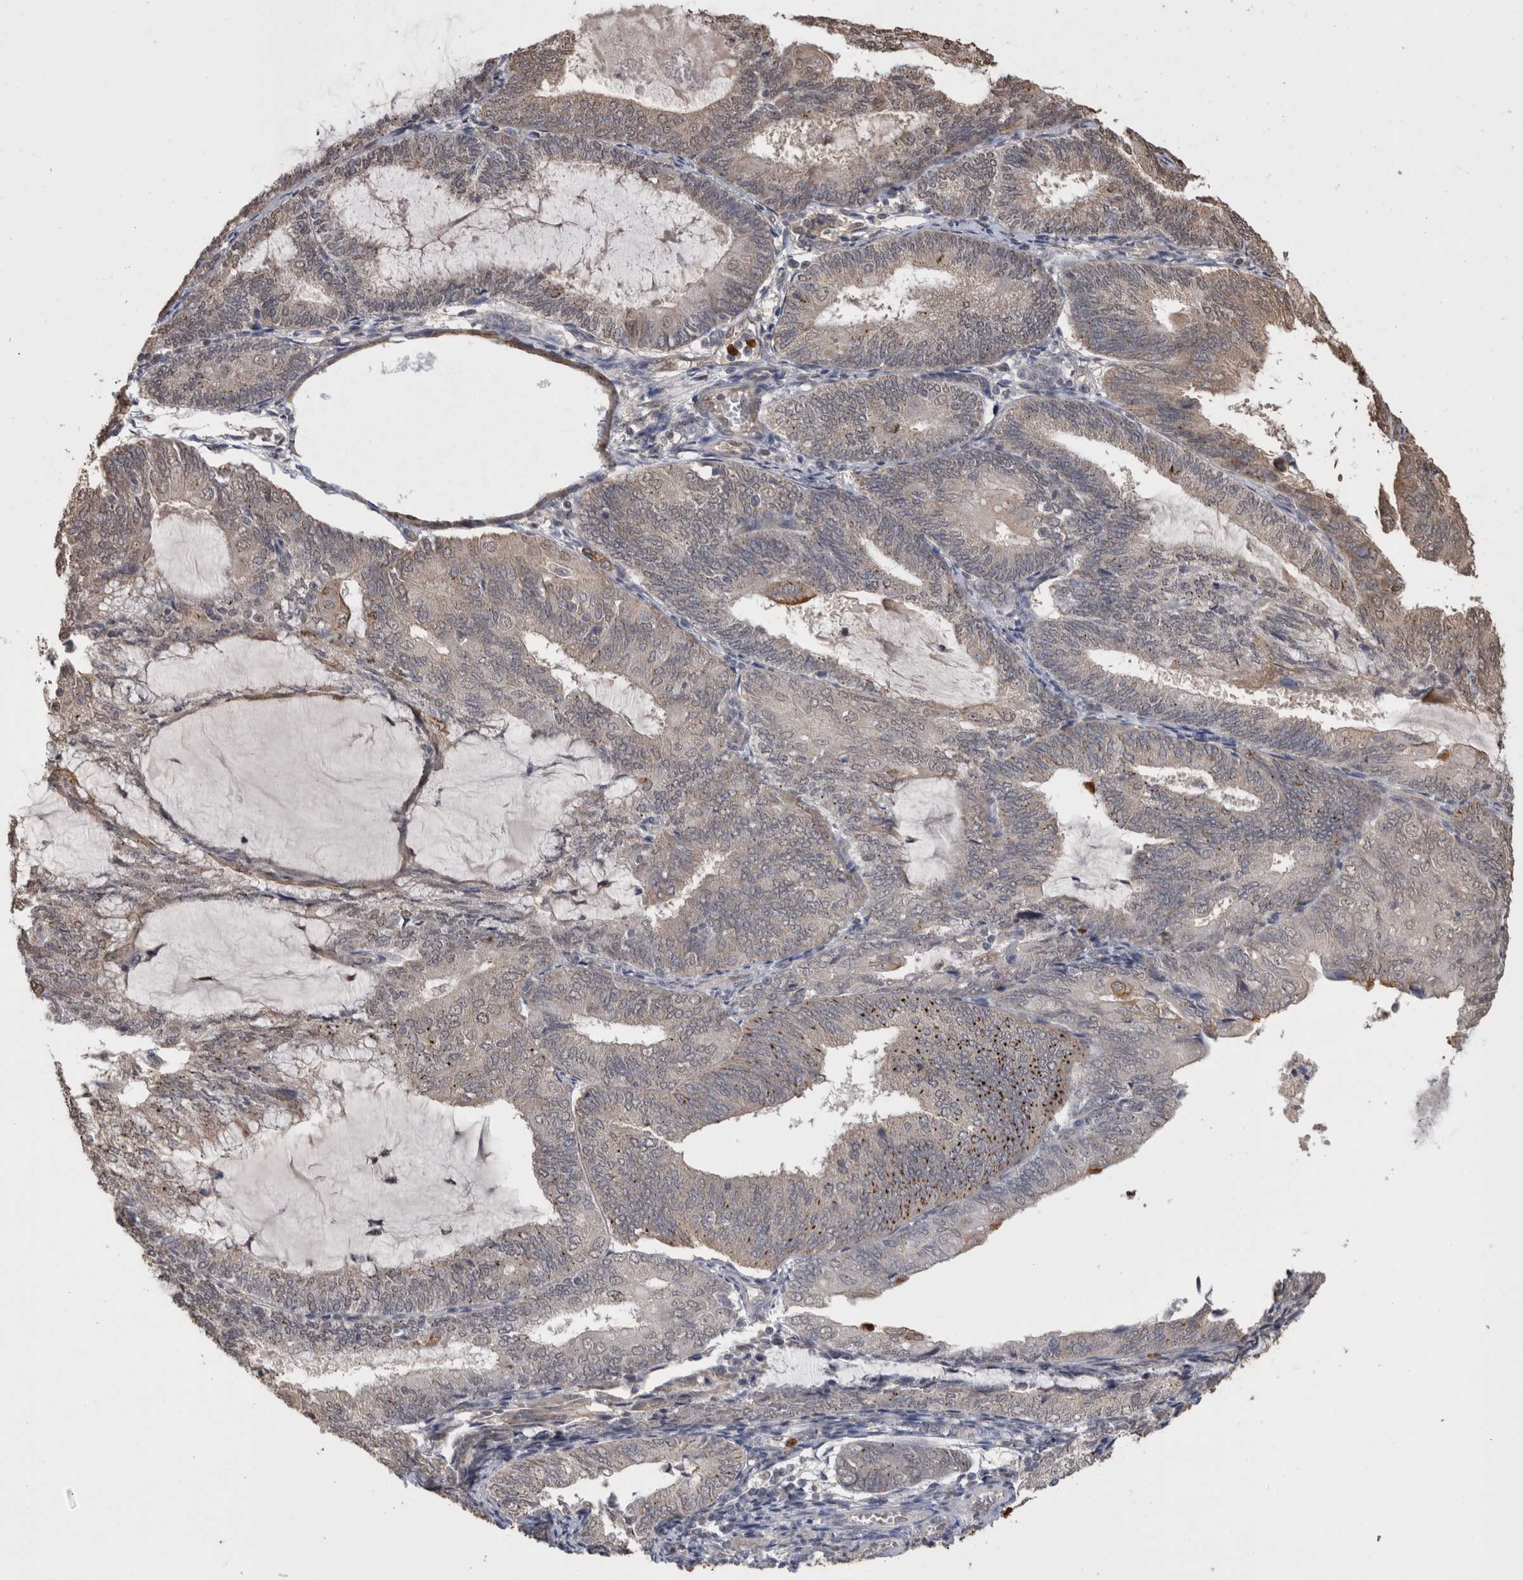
{"staining": {"intensity": "moderate", "quantity": "<25%", "location": "cytoplasmic/membranous"}, "tissue": "endometrial cancer", "cell_type": "Tumor cells", "image_type": "cancer", "snomed": [{"axis": "morphology", "description": "Adenocarcinoma, NOS"}, {"axis": "topography", "description": "Endometrium"}], "caption": "The micrograph displays staining of endometrial cancer, revealing moderate cytoplasmic/membranous protein positivity (brown color) within tumor cells.", "gene": "PAK4", "patient": {"sex": "female", "age": 81}}